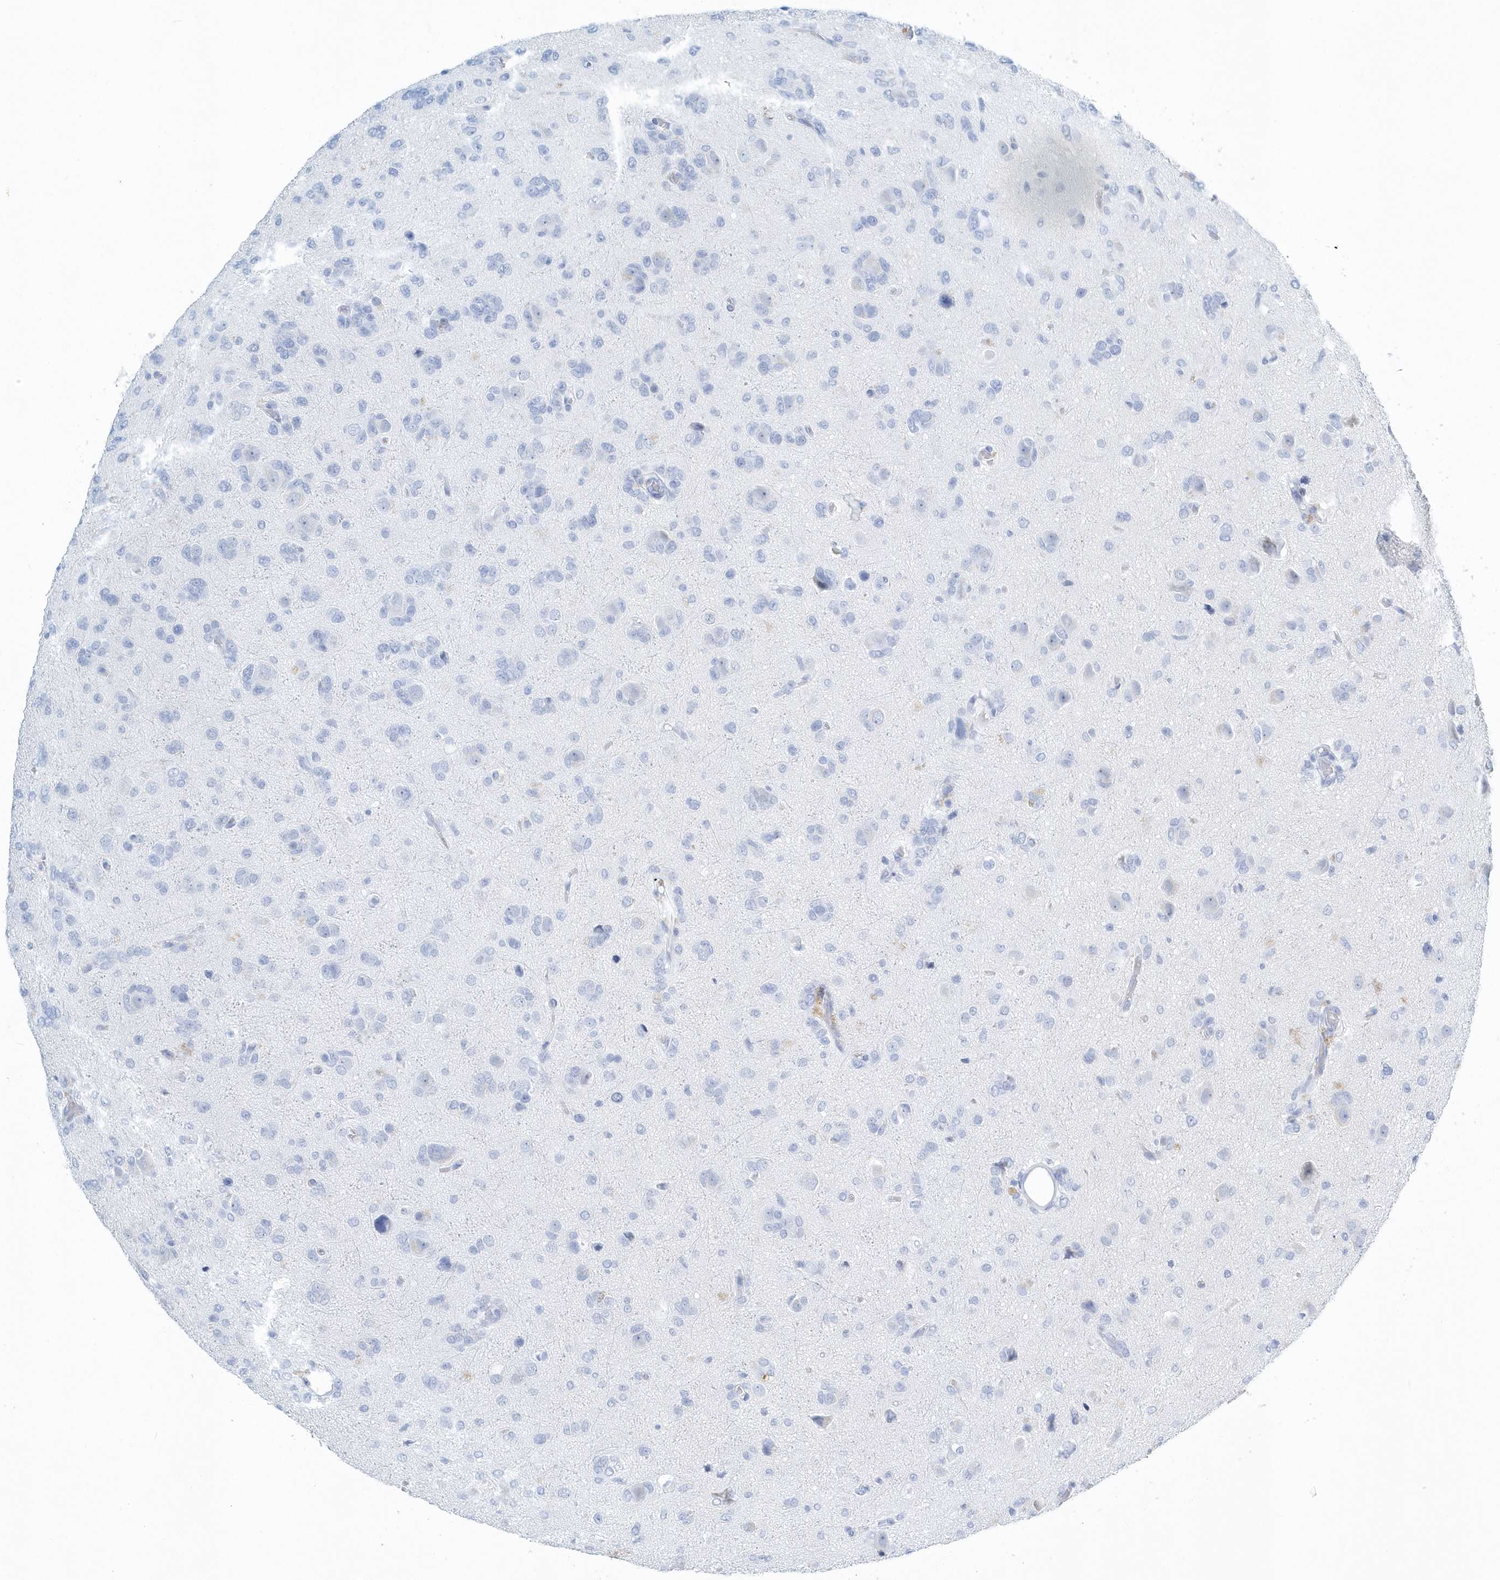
{"staining": {"intensity": "negative", "quantity": "none", "location": "none"}, "tissue": "glioma", "cell_type": "Tumor cells", "image_type": "cancer", "snomed": [{"axis": "morphology", "description": "Glioma, malignant, High grade"}, {"axis": "topography", "description": "Brain"}], "caption": "Immunohistochemical staining of malignant glioma (high-grade) shows no significant staining in tumor cells.", "gene": "PTPRO", "patient": {"sex": "female", "age": 59}}